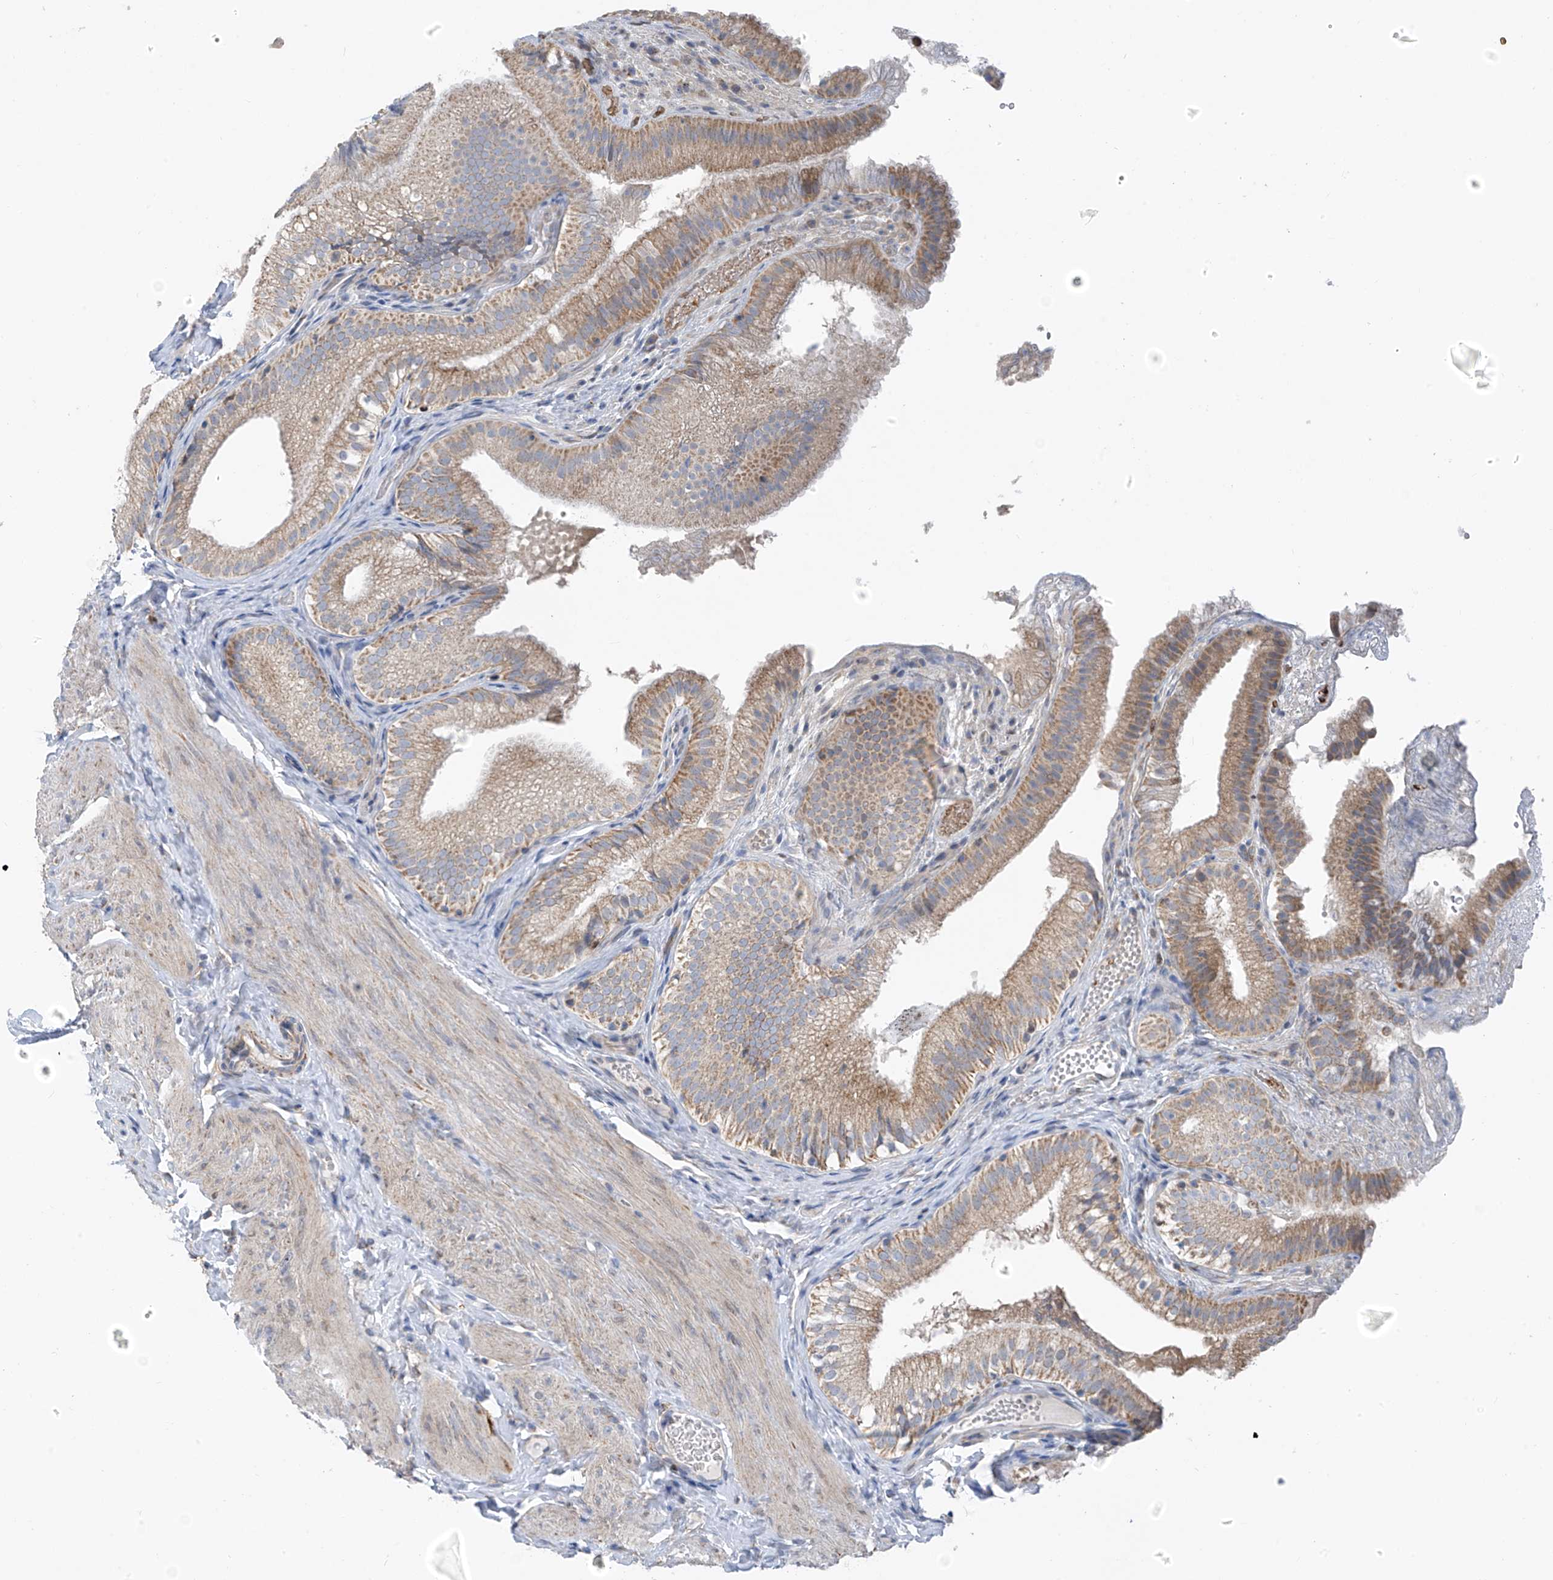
{"staining": {"intensity": "moderate", "quantity": "25%-75%", "location": "cytoplasmic/membranous"}, "tissue": "gallbladder", "cell_type": "Glandular cells", "image_type": "normal", "snomed": [{"axis": "morphology", "description": "Normal tissue, NOS"}, {"axis": "topography", "description": "Gallbladder"}], "caption": "Moderate cytoplasmic/membranous protein staining is present in approximately 25%-75% of glandular cells in gallbladder. Immunohistochemistry (ihc) stains the protein in brown and the nuclei are stained blue.", "gene": "EOMES", "patient": {"sex": "female", "age": 30}}